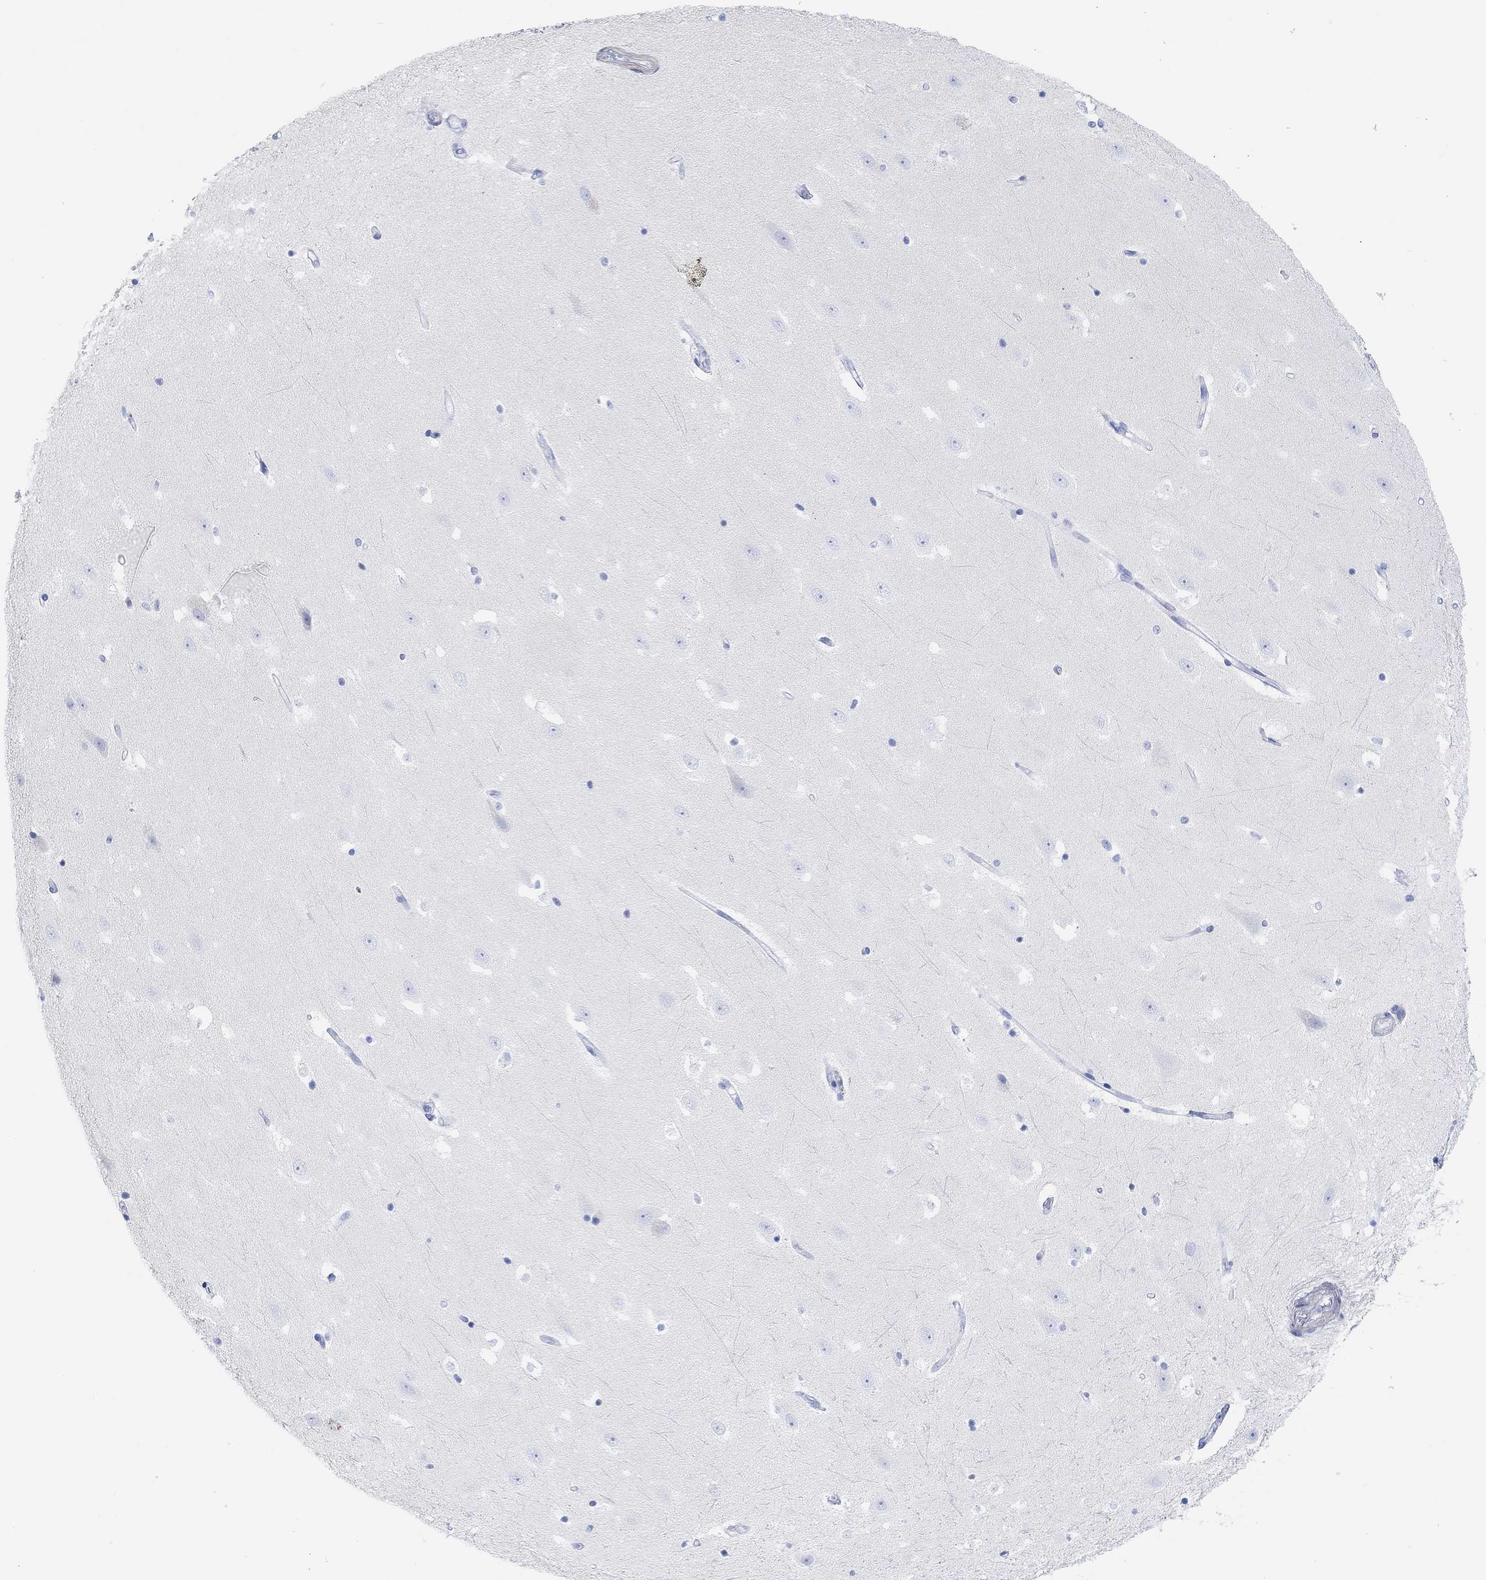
{"staining": {"intensity": "negative", "quantity": "none", "location": "none"}, "tissue": "hippocampus", "cell_type": "Glial cells", "image_type": "normal", "snomed": [{"axis": "morphology", "description": "Normal tissue, NOS"}, {"axis": "topography", "description": "Hippocampus"}], "caption": "The photomicrograph shows no staining of glial cells in unremarkable hippocampus. Brightfield microscopy of IHC stained with DAB (brown) and hematoxylin (blue), captured at high magnification.", "gene": "ANKRD33", "patient": {"sex": "male", "age": 49}}